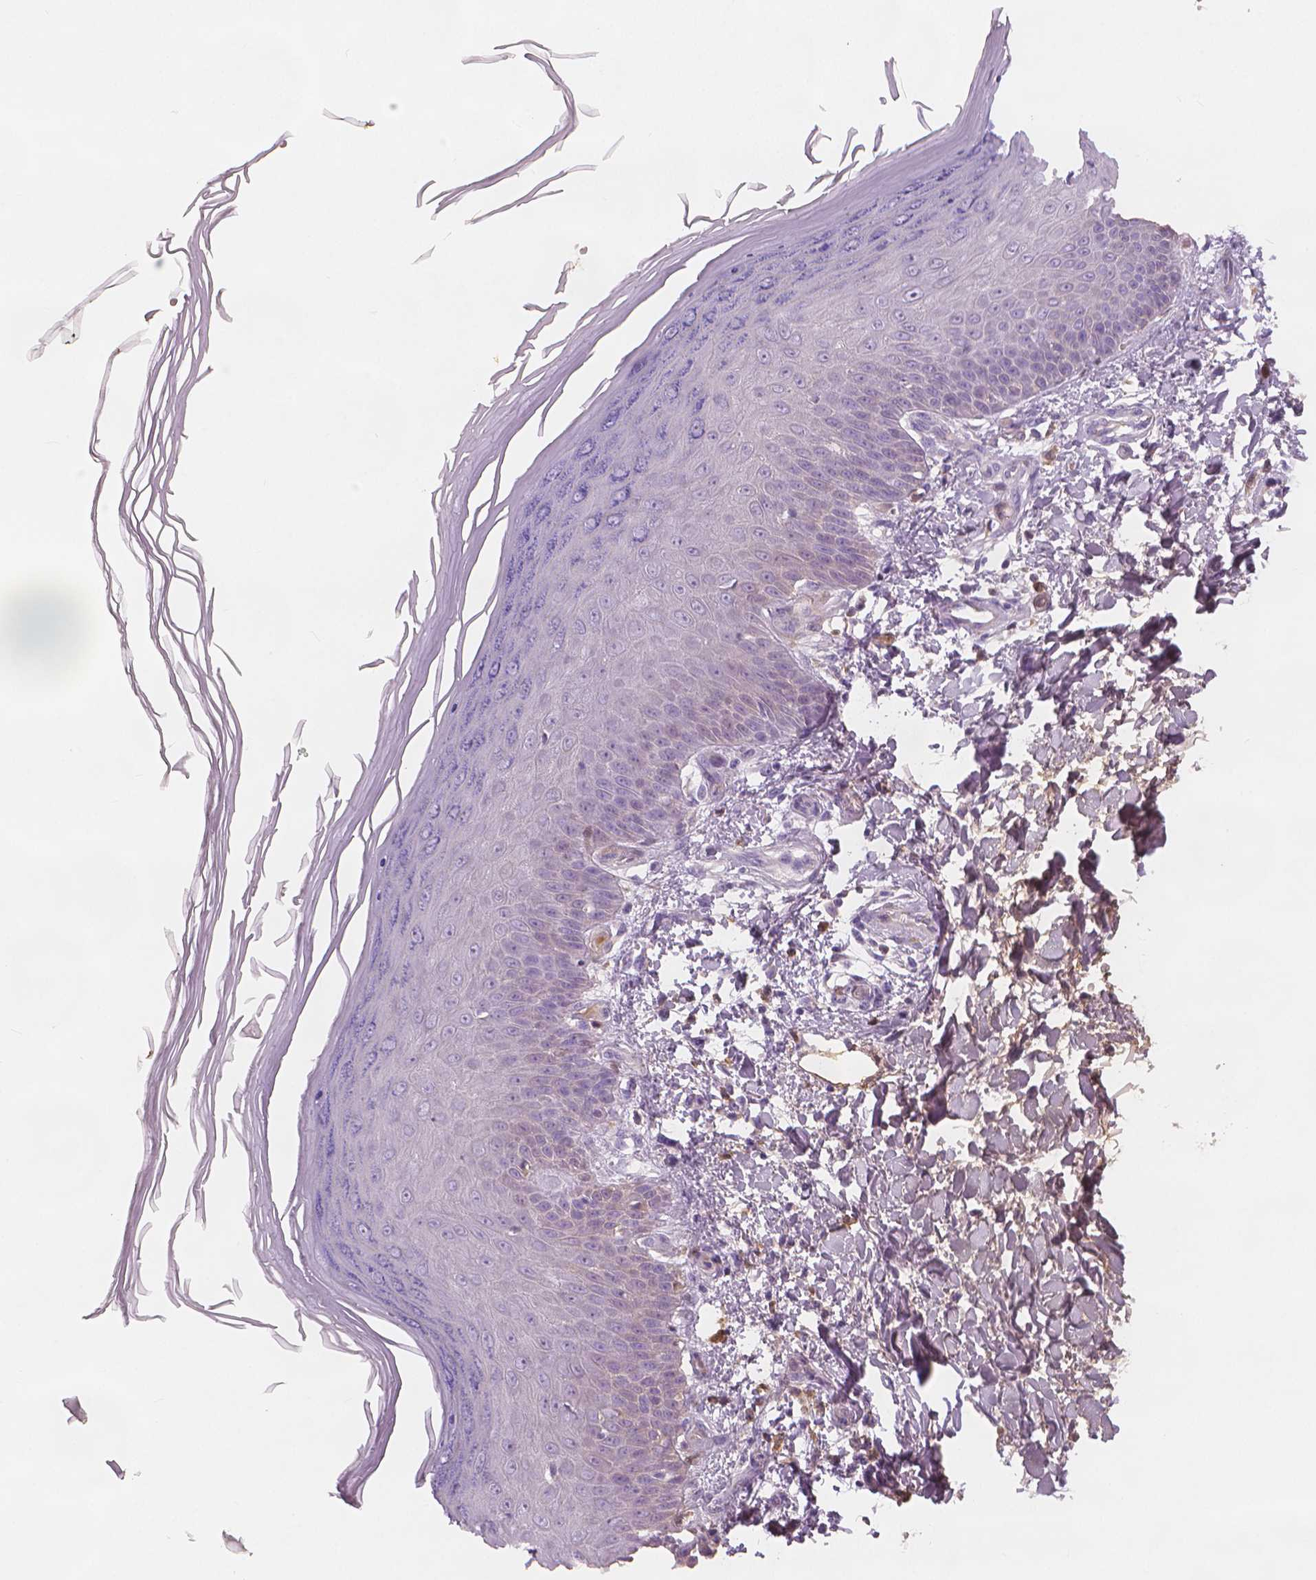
{"staining": {"intensity": "negative", "quantity": "none", "location": "none"}, "tissue": "skin", "cell_type": "Fibroblasts", "image_type": "normal", "snomed": [{"axis": "morphology", "description": "Normal tissue, NOS"}, {"axis": "topography", "description": "Skin"}], "caption": "Fibroblasts are negative for protein expression in normal human skin.", "gene": "APOA4", "patient": {"sex": "female", "age": 62}}